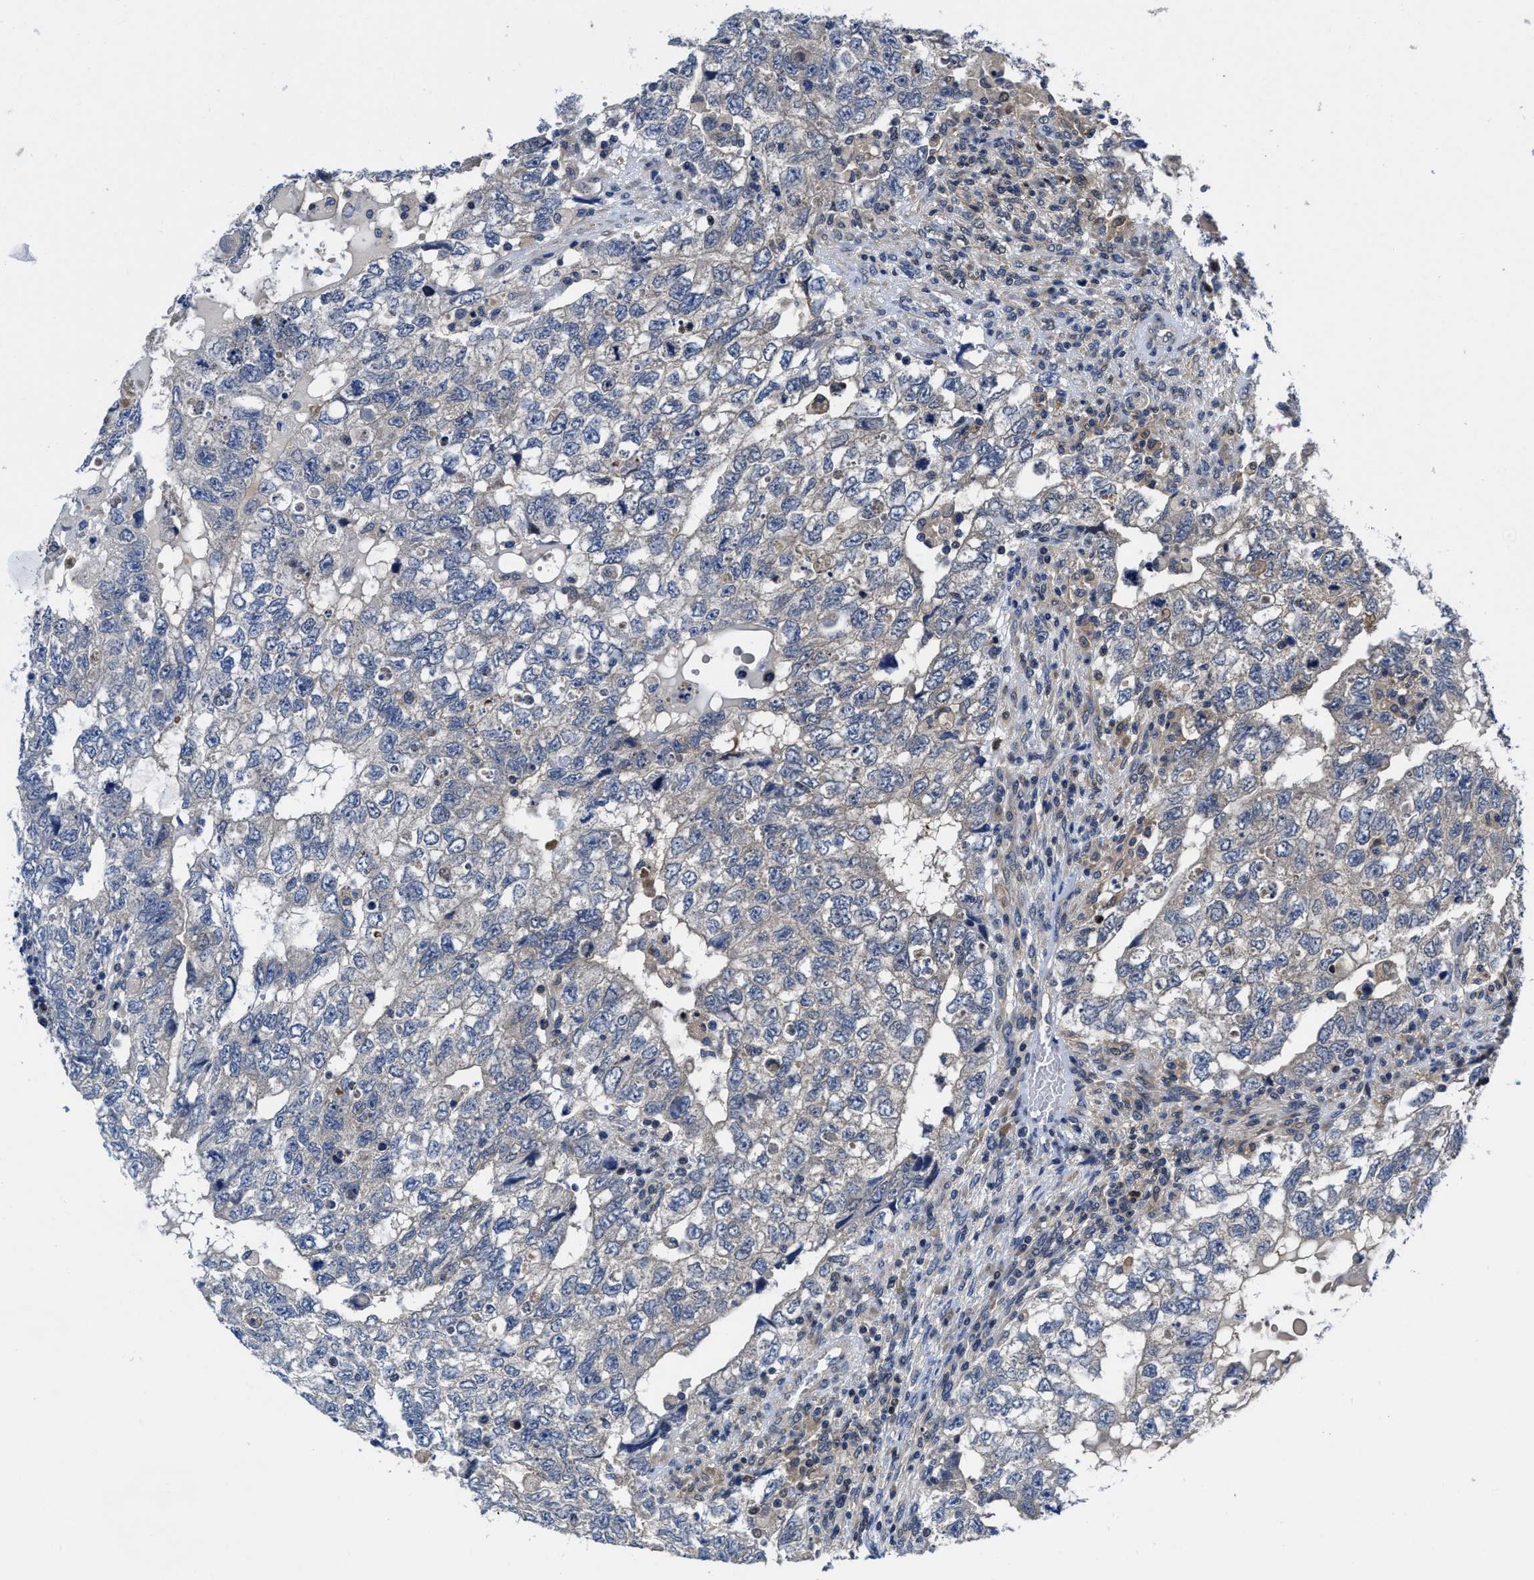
{"staining": {"intensity": "negative", "quantity": "none", "location": "none"}, "tissue": "testis cancer", "cell_type": "Tumor cells", "image_type": "cancer", "snomed": [{"axis": "morphology", "description": "Carcinoma, Embryonal, NOS"}, {"axis": "topography", "description": "Testis"}], "caption": "The micrograph demonstrates no staining of tumor cells in testis embryonal carcinoma.", "gene": "KIF12", "patient": {"sex": "male", "age": 36}}